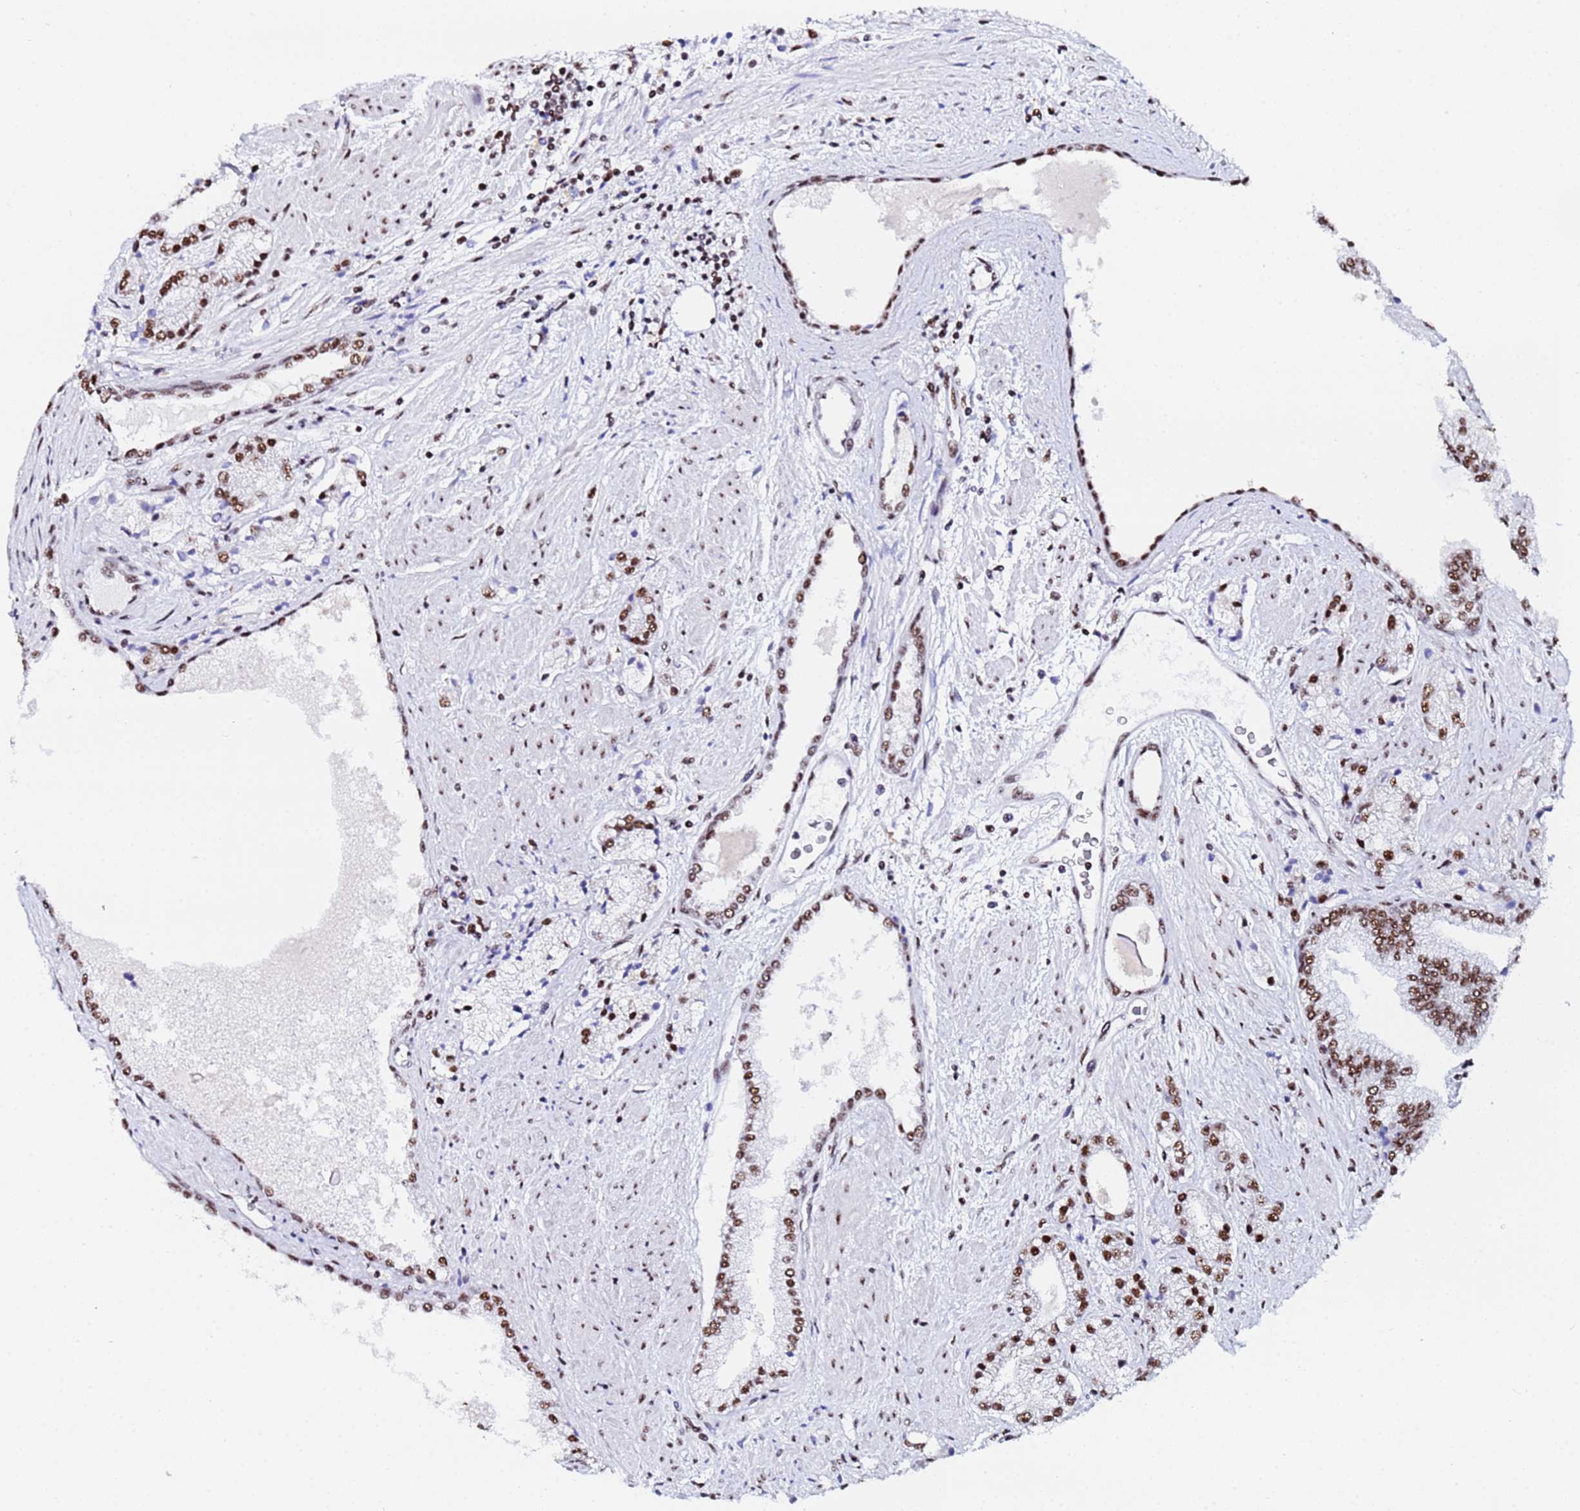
{"staining": {"intensity": "strong", "quantity": ">75%", "location": "nuclear"}, "tissue": "prostate cancer", "cell_type": "Tumor cells", "image_type": "cancer", "snomed": [{"axis": "morphology", "description": "Adenocarcinoma, High grade"}, {"axis": "topography", "description": "Prostate"}], "caption": "IHC of prostate adenocarcinoma (high-grade) demonstrates high levels of strong nuclear expression in about >75% of tumor cells. The protein is stained brown, and the nuclei are stained in blue (DAB (3,3'-diaminobenzidine) IHC with brightfield microscopy, high magnification).", "gene": "SNRPA1", "patient": {"sex": "male", "age": 67}}